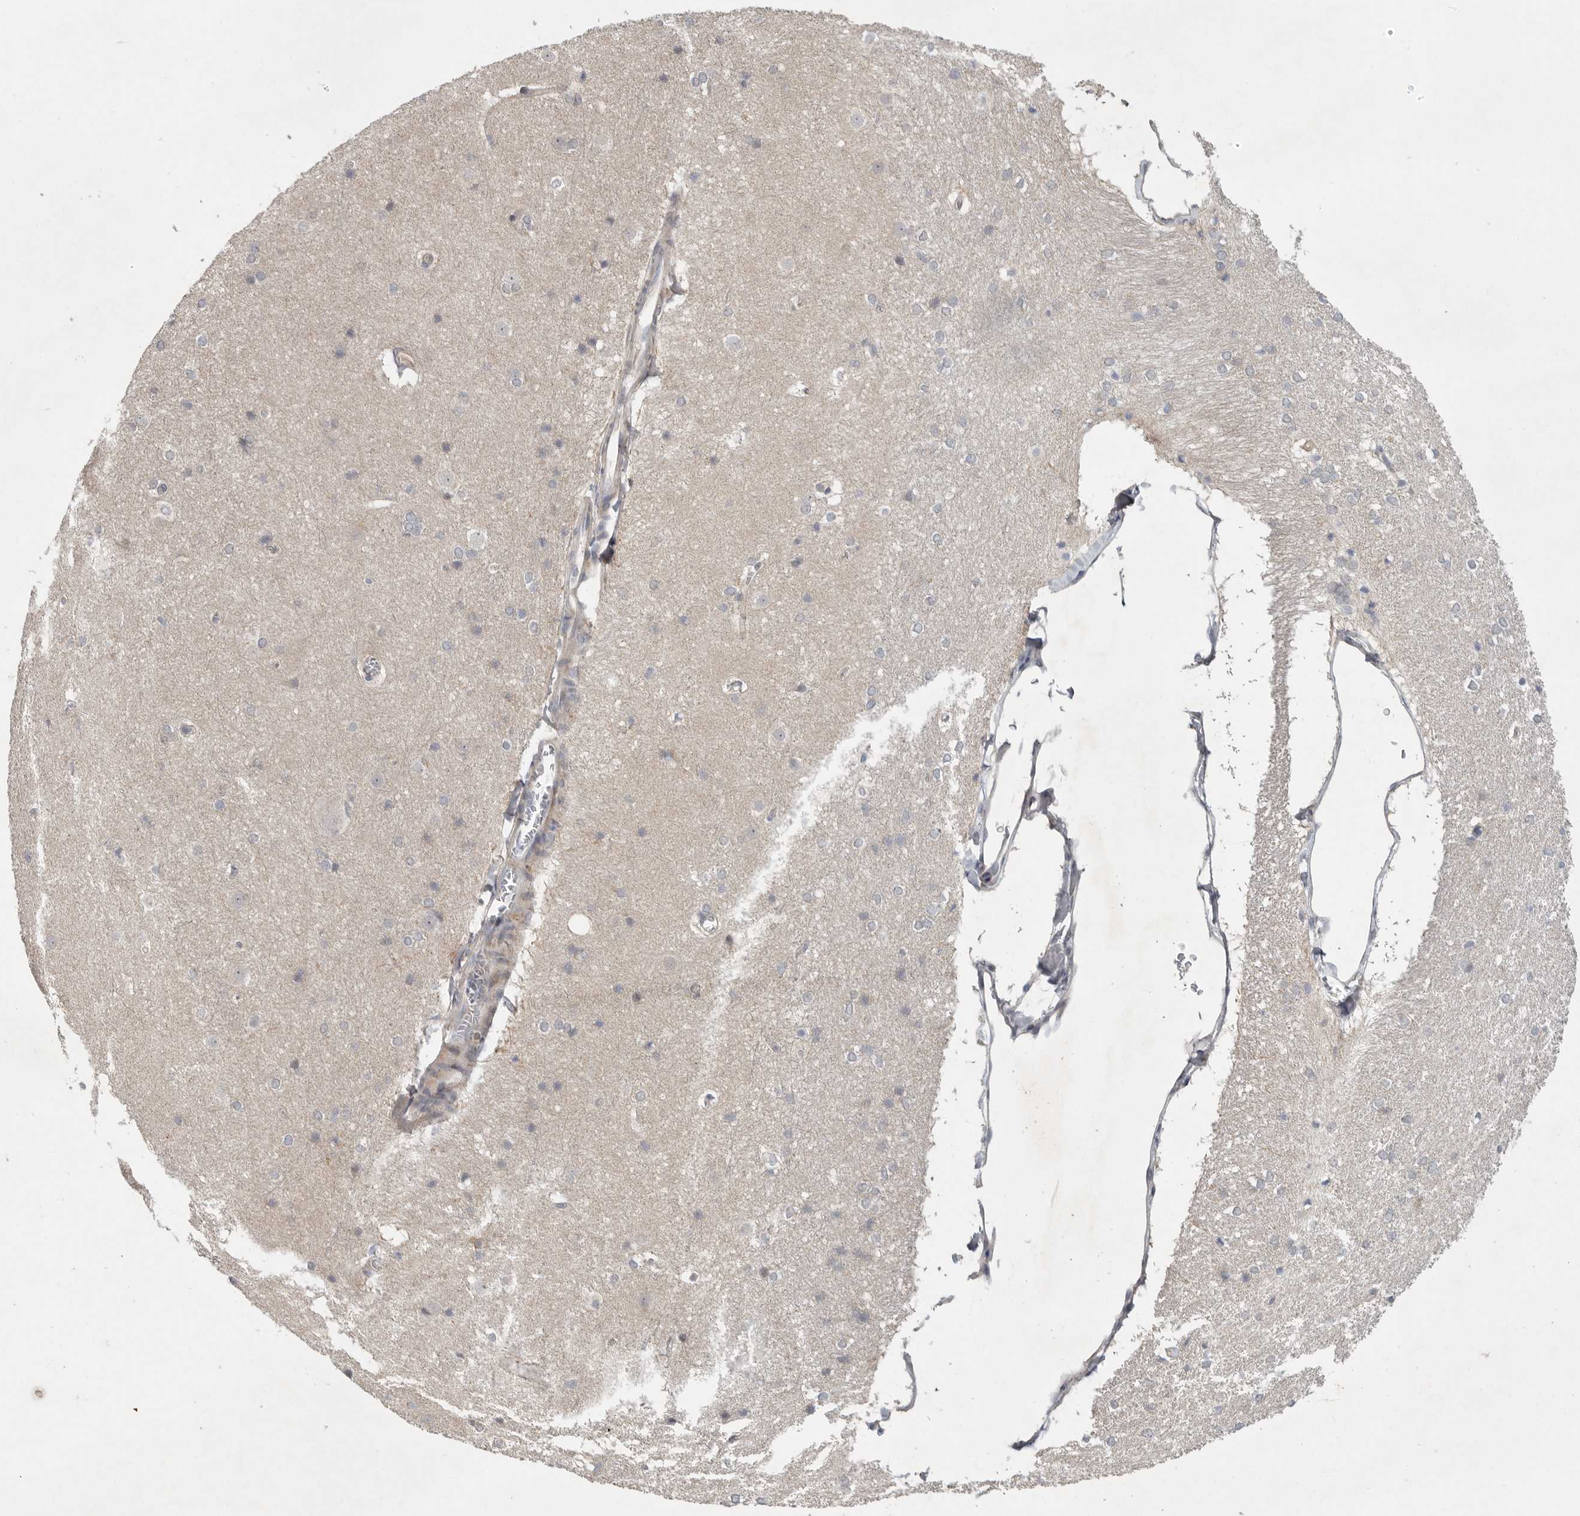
{"staining": {"intensity": "negative", "quantity": "none", "location": "none"}, "tissue": "caudate", "cell_type": "Glial cells", "image_type": "normal", "snomed": [{"axis": "morphology", "description": "Normal tissue, NOS"}, {"axis": "topography", "description": "Lateral ventricle wall"}], "caption": "Immunohistochemical staining of normal caudate demonstrates no significant expression in glial cells.", "gene": "FBXO43", "patient": {"sex": "female", "age": 19}}